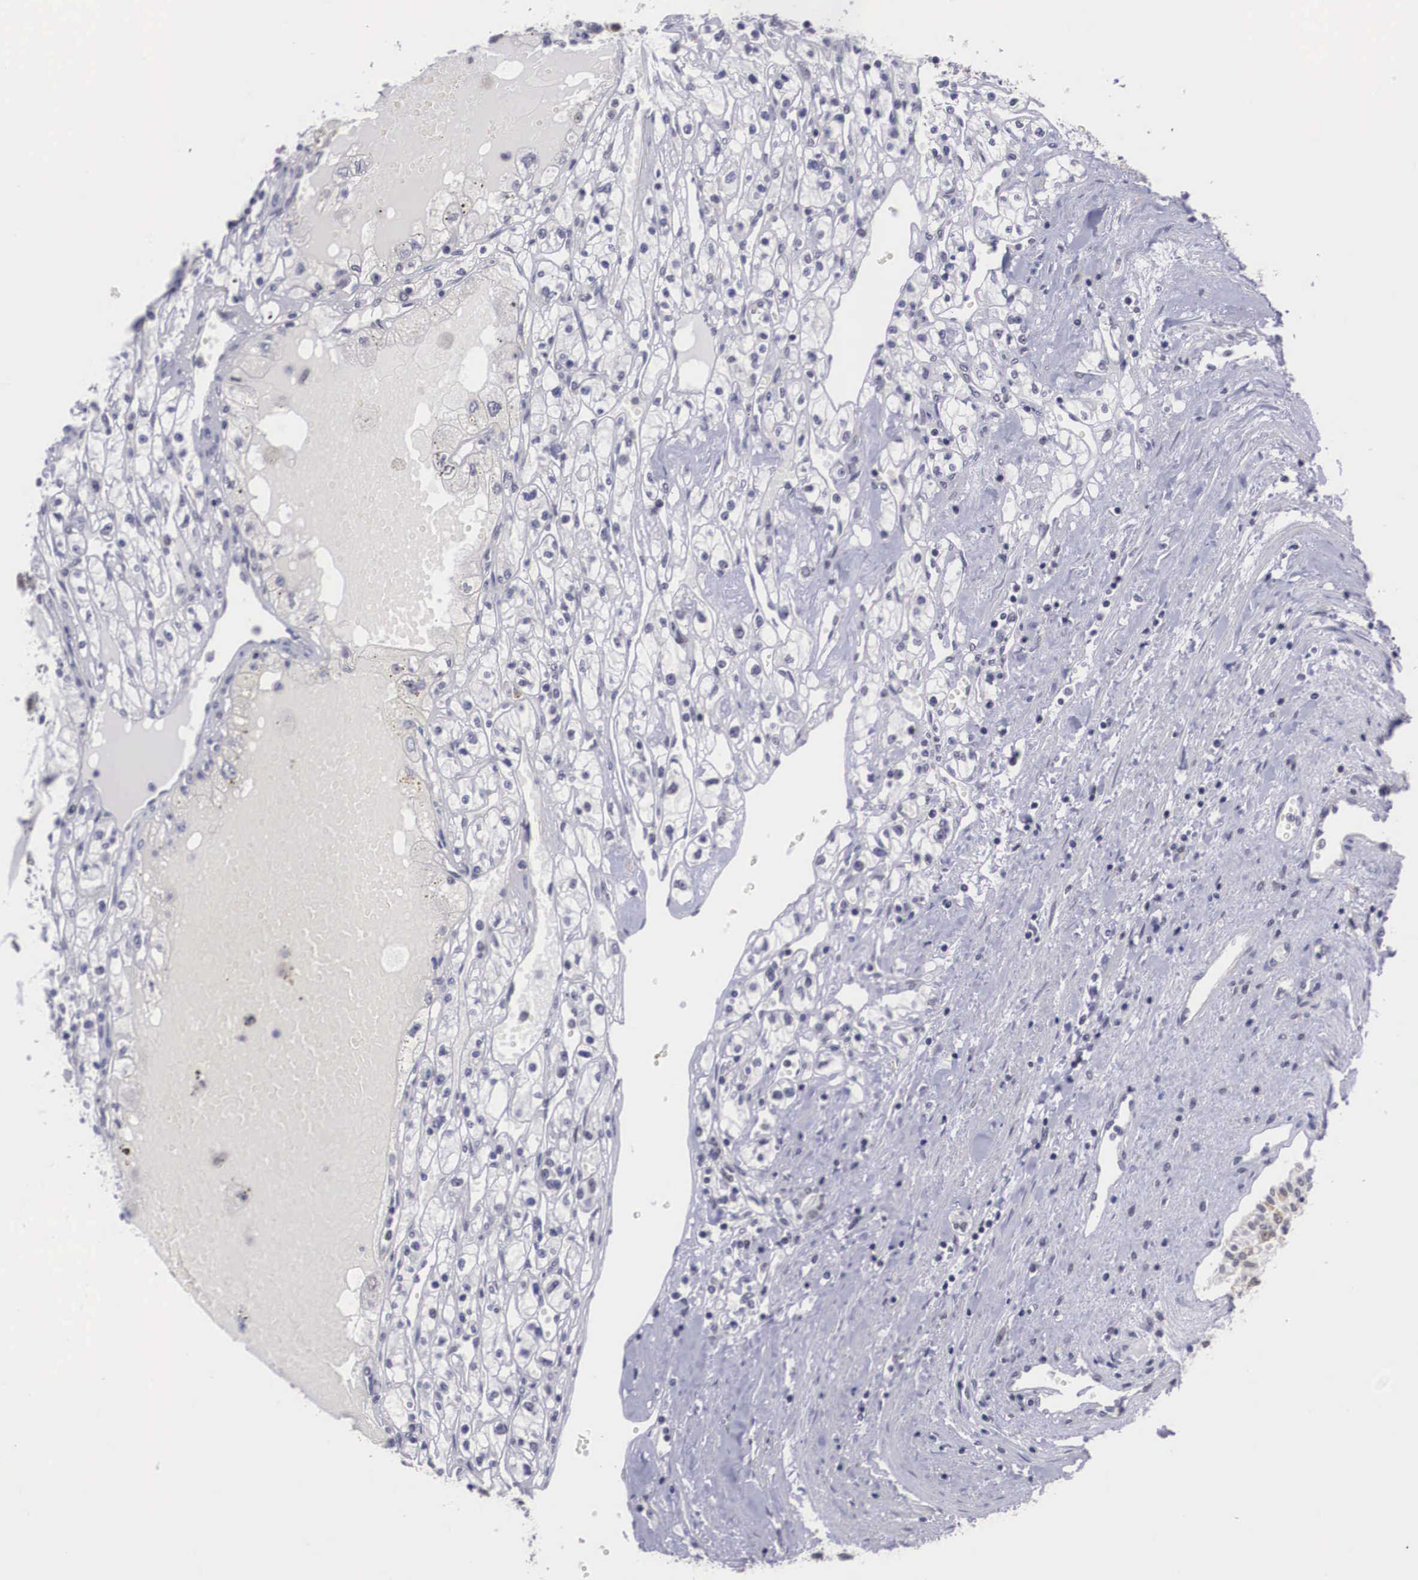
{"staining": {"intensity": "negative", "quantity": "none", "location": "none"}, "tissue": "renal cancer", "cell_type": "Tumor cells", "image_type": "cancer", "snomed": [{"axis": "morphology", "description": "Adenocarcinoma, NOS"}, {"axis": "topography", "description": "Kidney"}], "caption": "Image shows no protein positivity in tumor cells of adenocarcinoma (renal) tissue.", "gene": "ZNF275", "patient": {"sex": "male", "age": 56}}